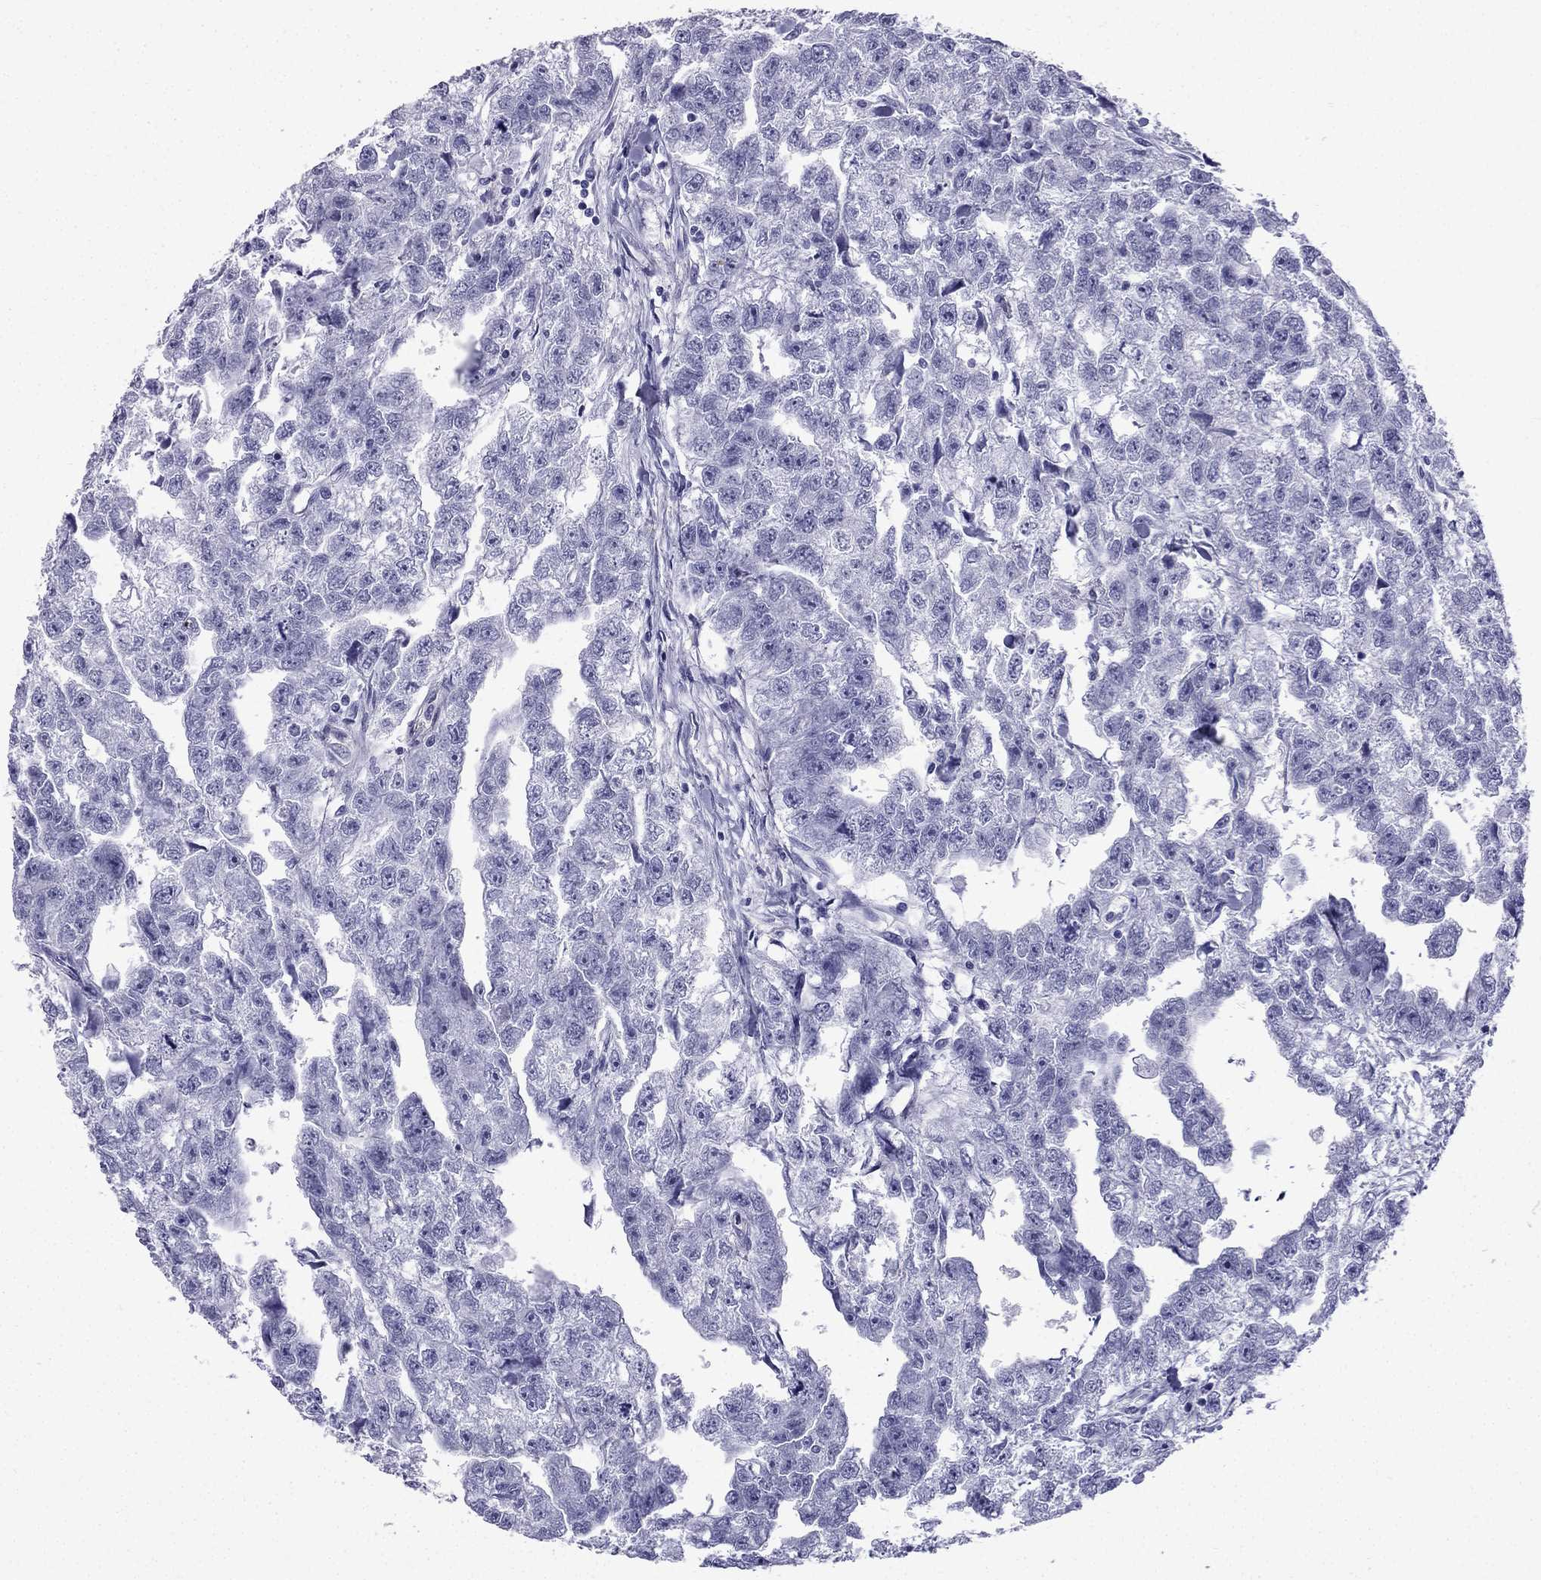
{"staining": {"intensity": "negative", "quantity": "none", "location": "none"}, "tissue": "testis cancer", "cell_type": "Tumor cells", "image_type": "cancer", "snomed": [{"axis": "morphology", "description": "Carcinoma, Embryonal, NOS"}, {"axis": "morphology", "description": "Teratoma, malignant, NOS"}, {"axis": "topography", "description": "Testis"}], "caption": "The immunohistochemistry histopathology image has no significant staining in tumor cells of testis cancer (malignant teratoma) tissue.", "gene": "GJA8", "patient": {"sex": "male", "age": 44}}